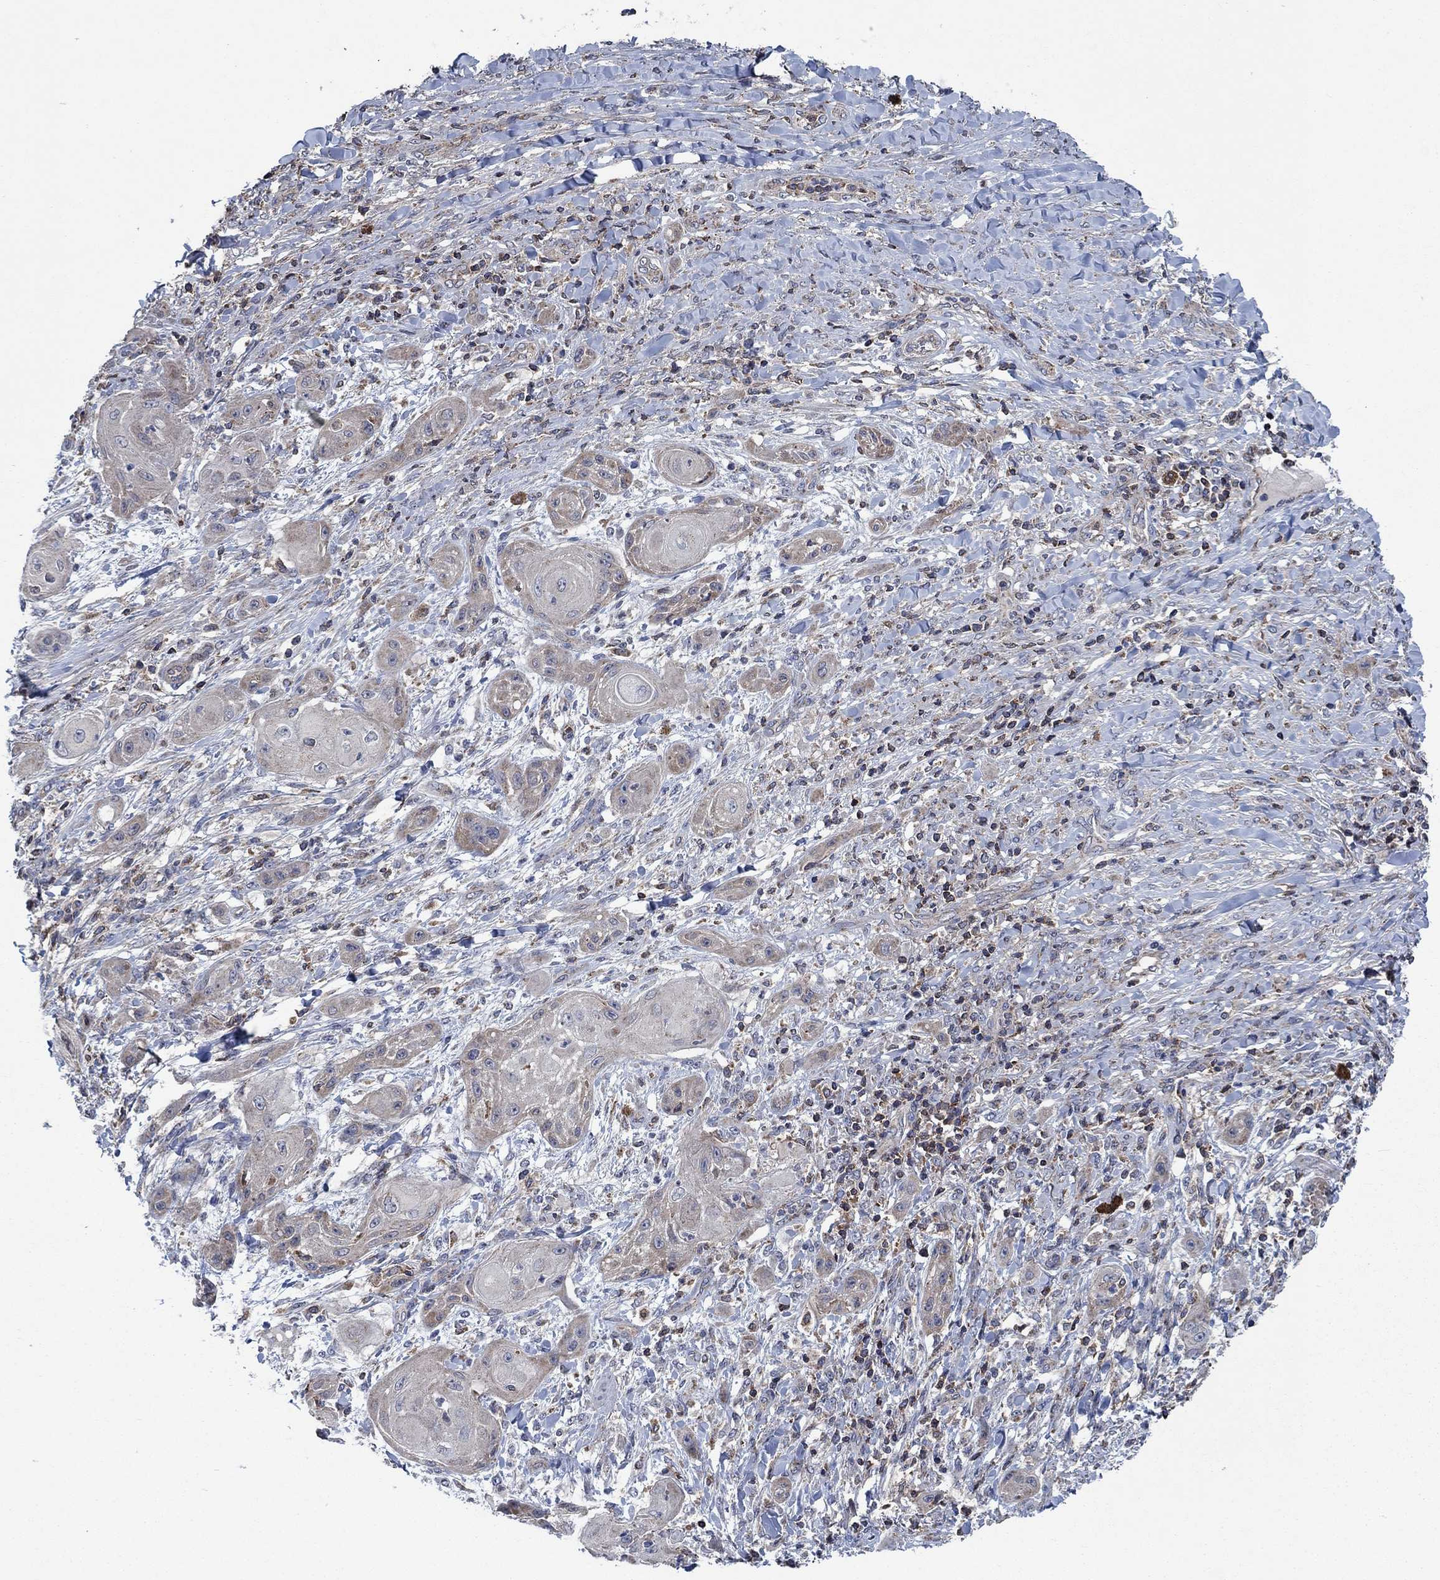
{"staining": {"intensity": "weak", "quantity": "25%-75%", "location": "cytoplasmic/membranous"}, "tissue": "skin cancer", "cell_type": "Tumor cells", "image_type": "cancer", "snomed": [{"axis": "morphology", "description": "Squamous cell carcinoma, NOS"}, {"axis": "topography", "description": "Skin"}], "caption": "Skin cancer tissue shows weak cytoplasmic/membranous staining in approximately 25%-75% of tumor cells, visualized by immunohistochemistry. (Brightfield microscopy of DAB IHC at high magnification).", "gene": "STXBP6", "patient": {"sex": "male", "age": 62}}